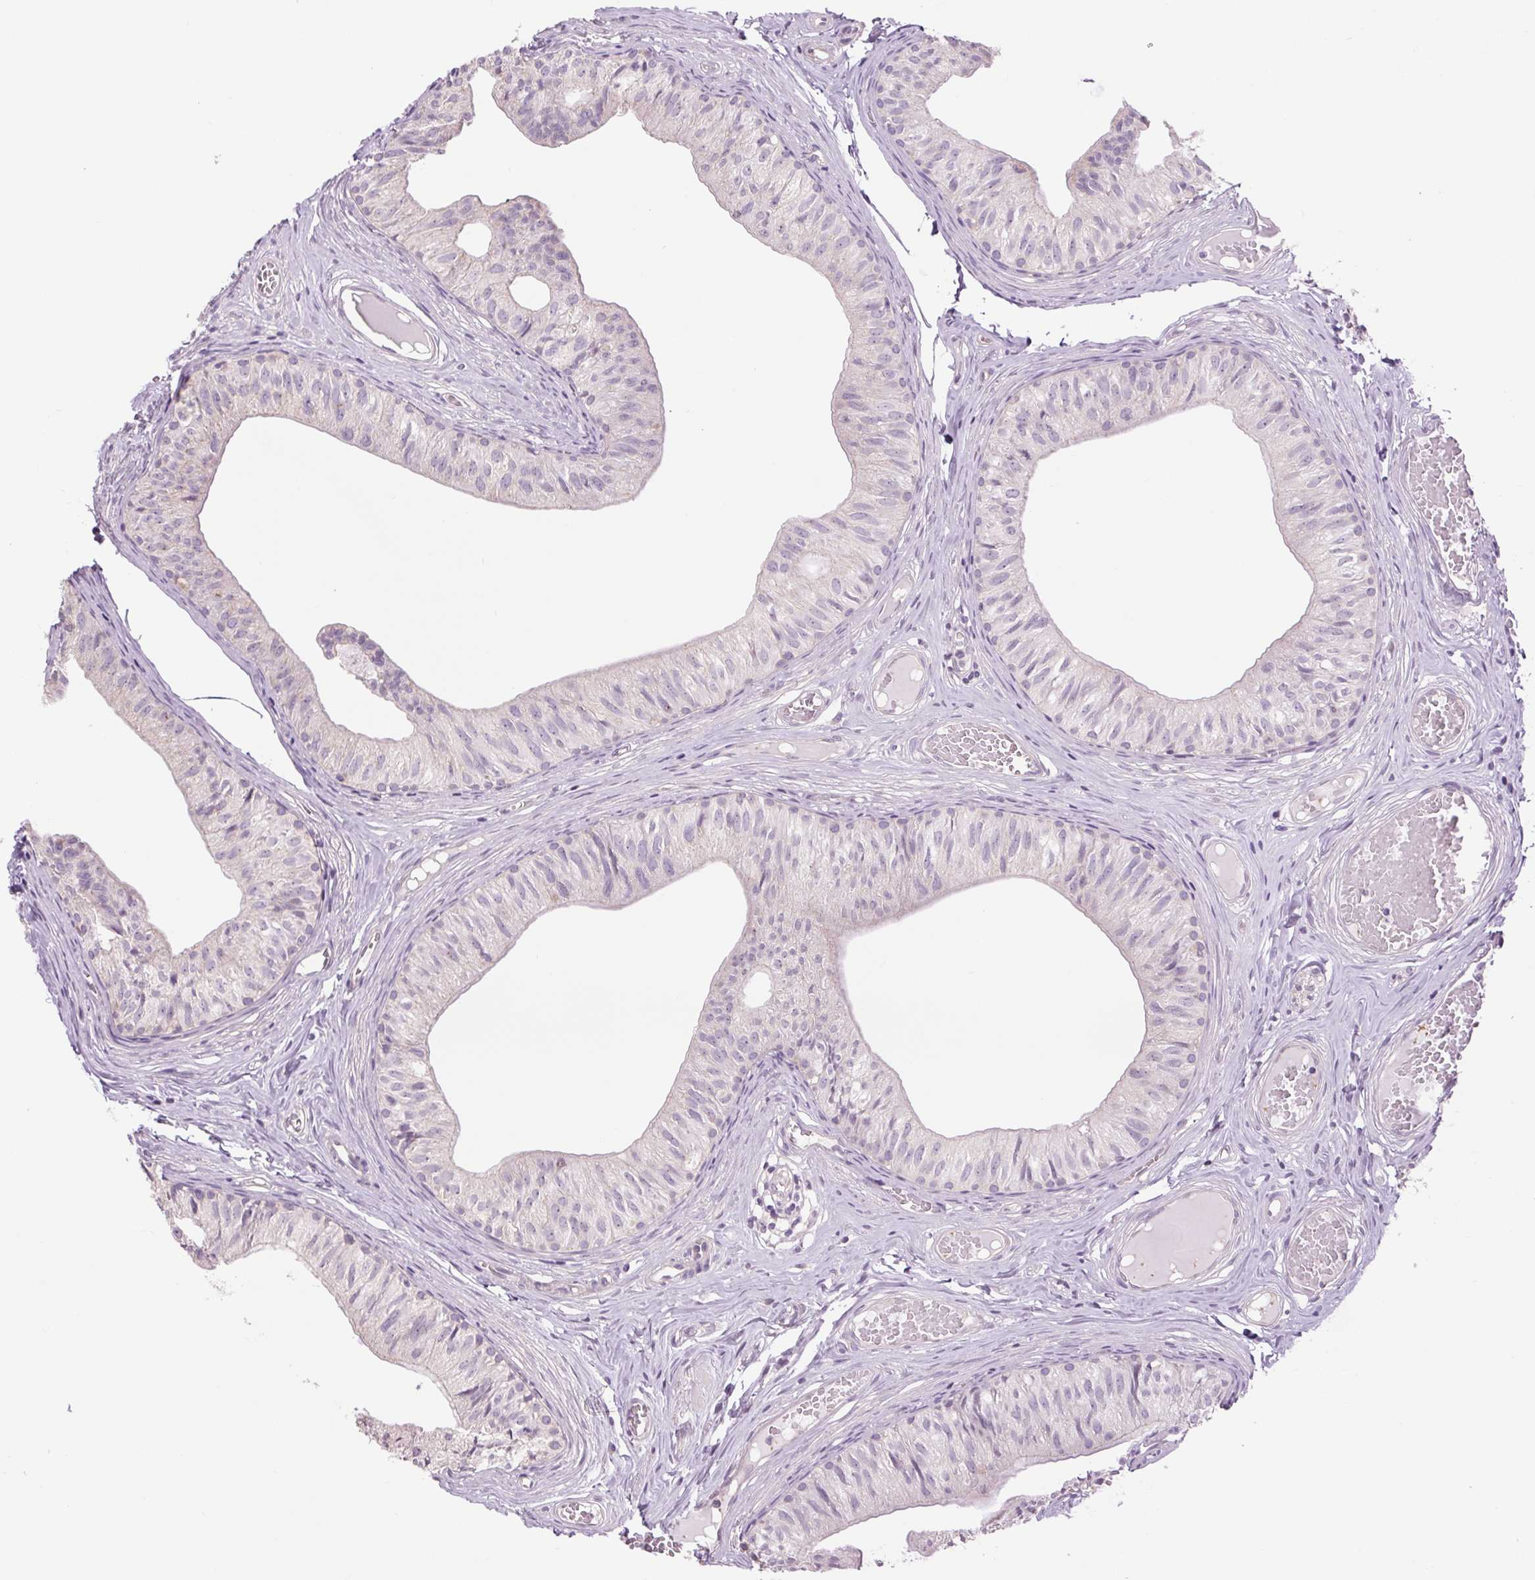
{"staining": {"intensity": "negative", "quantity": "none", "location": "none"}, "tissue": "epididymis", "cell_type": "Glandular cells", "image_type": "normal", "snomed": [{"axis": "morphology", "description": "Normal tissue, NOS"}, {"axis": "topography", "description": "Epididymis"}], "caption": "High magnification brightfield microscopy of normal epididymis stained with DAB (3,3'-diaminobenzidine) (brown) and counterstained with hematoxylin (blue): glandular cells show no significant expression.", "gene": "CTNNA3", "patient": {"sex": "male", "age": 25}}